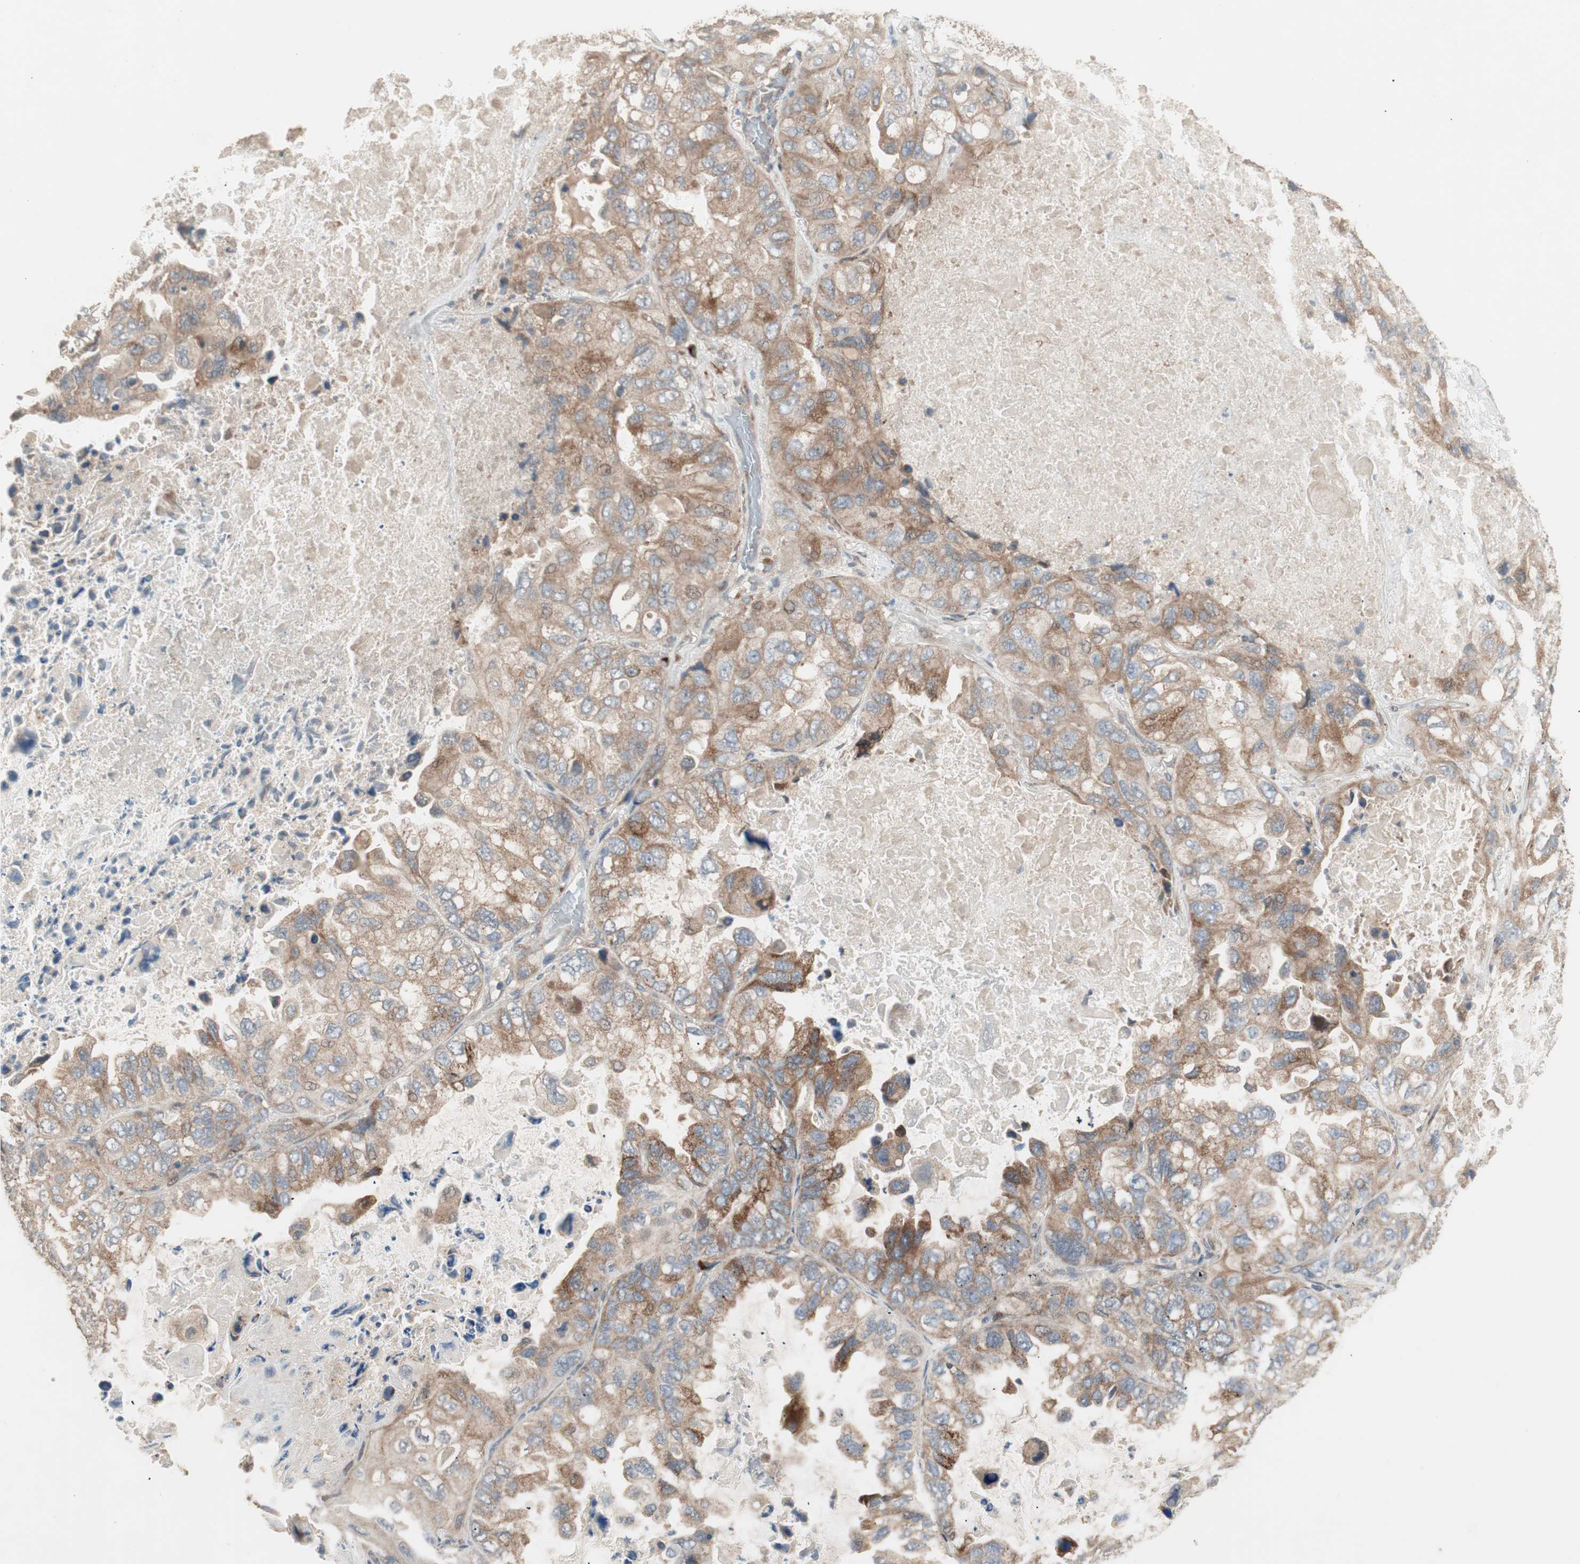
{"staining": {"intensity": "moderate", "quantity": ">75%", "location": "cytoplasmic/membranous"}, "tissue": "lung cancer", "cell_type": "Tumor cells", "image_type": "cancer", "snomed": [{"axis": "morphology", "description": "Squamous cell carcinoma, NOS"}, {"axis": "topography", "description": "Lung"}], "caption": "An immunohistochemistry image of tumor tissue is shown. Protein staining in brown highlights moderate cytoplasmic/membranous positivity in squamous cell carcinoma (lung) within tumor cells.", "gene": "RARRES1", "patient": {"sex": "female", "age": 73}}